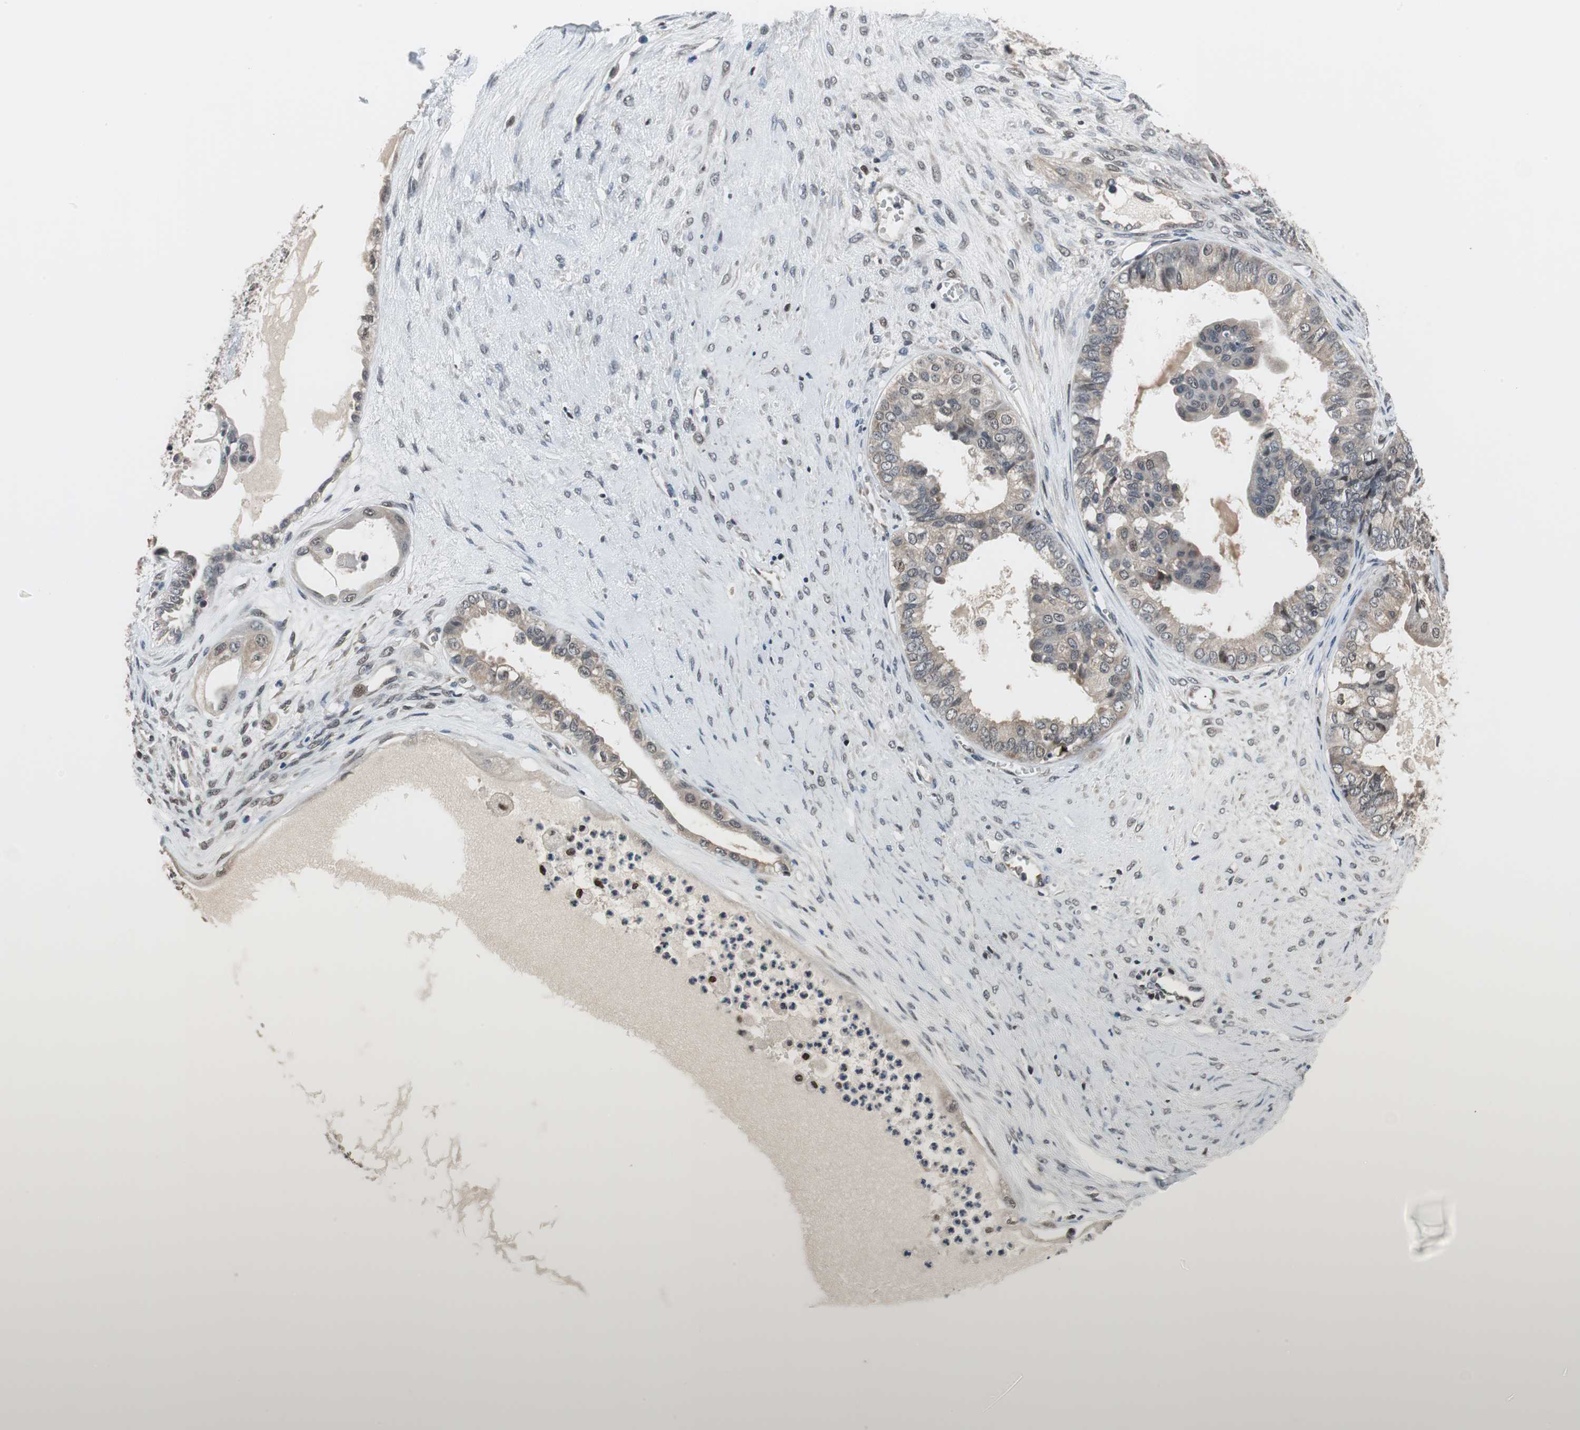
{"staining": {"intensity": "negative", "quantity": "none", "location": "none"}, "tissue": "ovarian cancer", "cell_type": "Tumor cells", "image_type": "cancer", "snomed": [{"axis": "morphology", "description": "Carcinoma, NOS"}, {"axis": "morphology", "description": "Carcinoma, endometroid"}, {"axis": "topography", "description": "Ovary"}], "caption": "Ovarian cancer (endometroid carcinoma) was stained to show a protein in brown. There is no significant expression in tumor cells. (DAB immunohistochemistry (IHC) visualized using brightfield microscopy, high magnification).", "gene": "MAFB", "patient": {"sex": "female", "age": 50}}